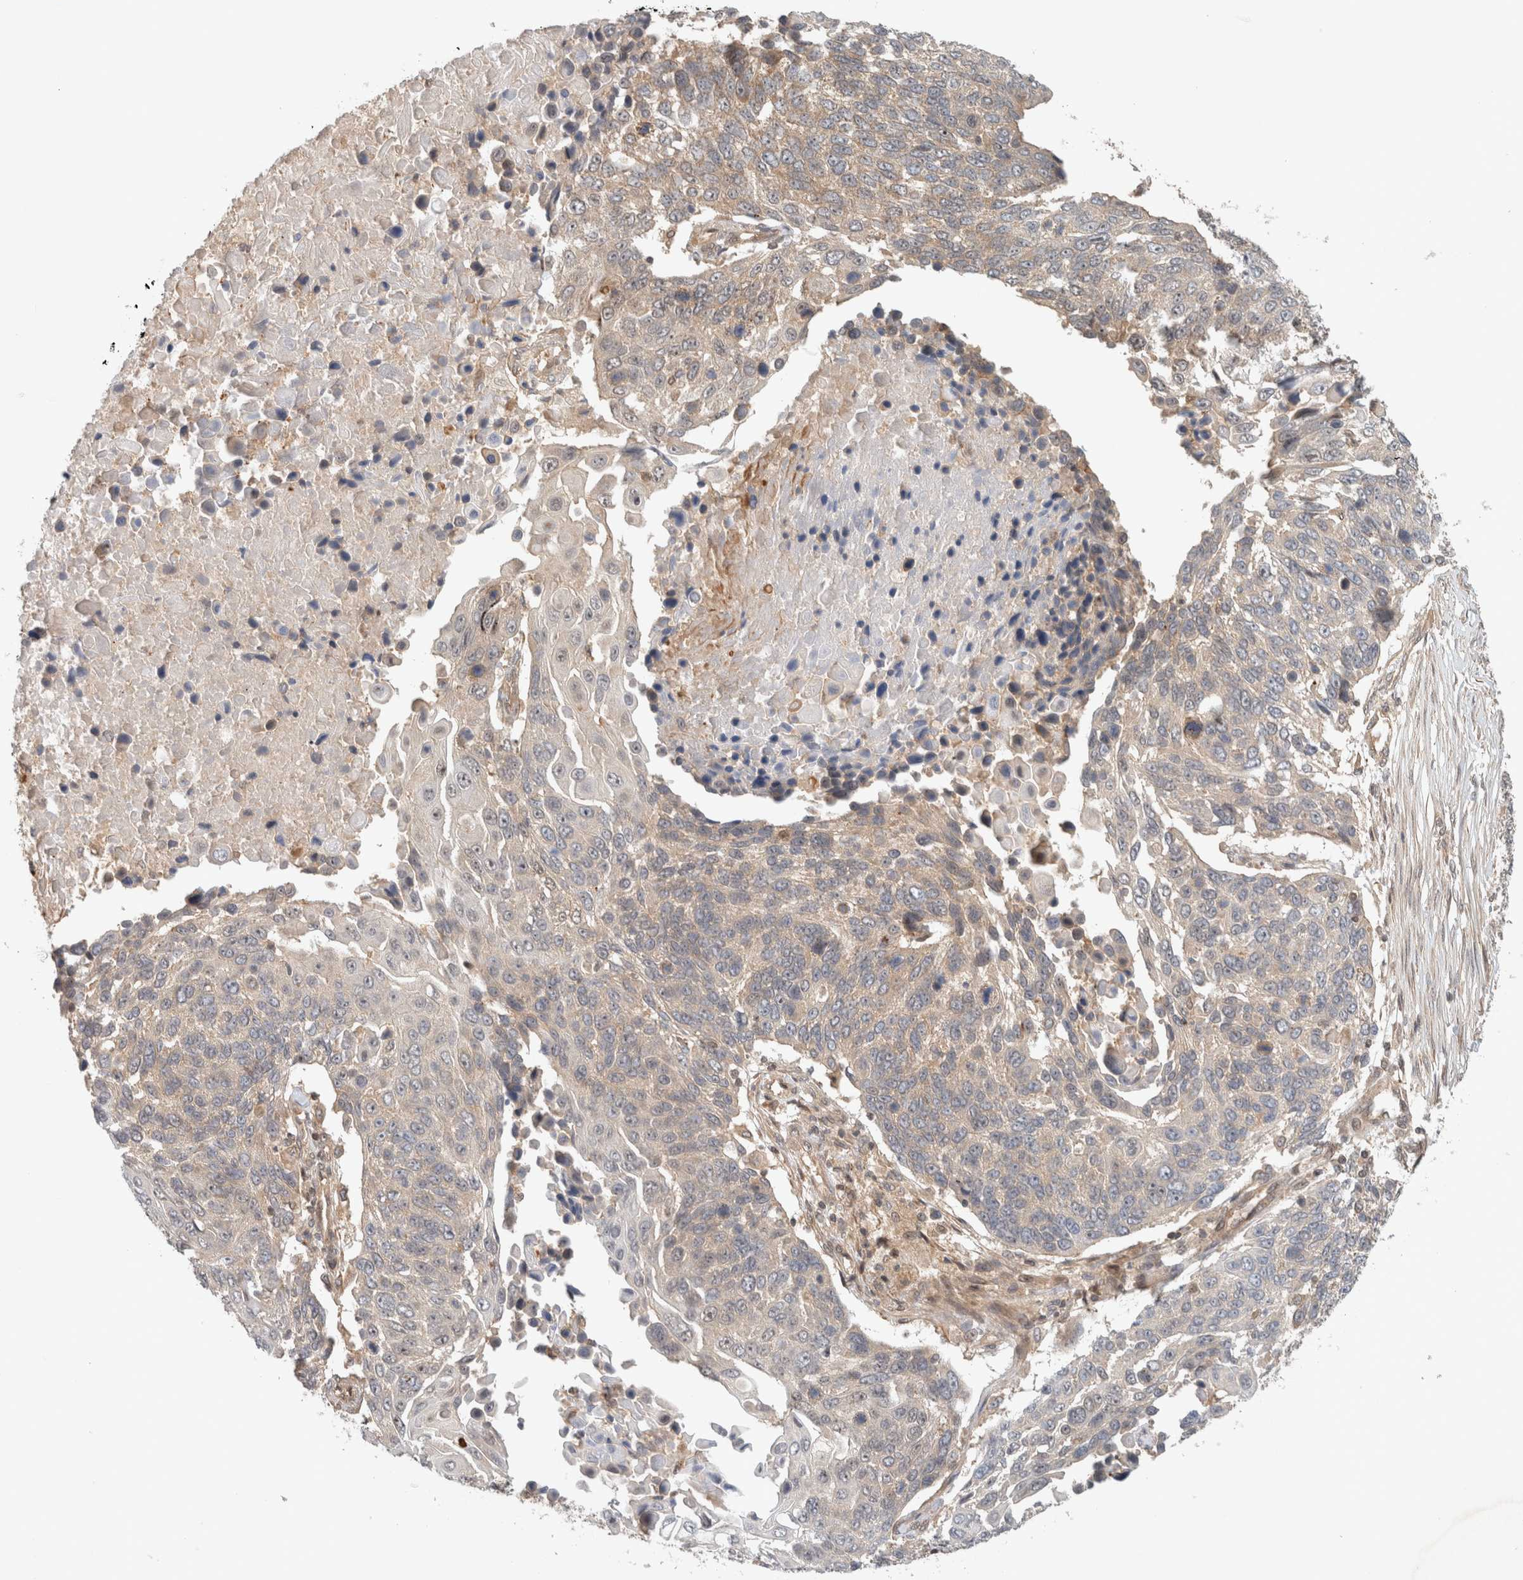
{"staining": {"intensity": "negative", "quantity": "none", "location": "none"}, "tissue": "lung cancer", "cell_type": "Tumor cells", "image_type": "cancer", "snomed": [{"axis": "morphology", "description": "Squamous cell carcinoma, NOS"}, {"axis": "topography", "description": "Lung"}], "caption": "DAB immunohistochemical staining of human lung cancer (squamous cell carcinoma) displays no significant staining in tumor cells.", "gene": "CAAP1", "patient": {"sex": "male", "age": 66}}